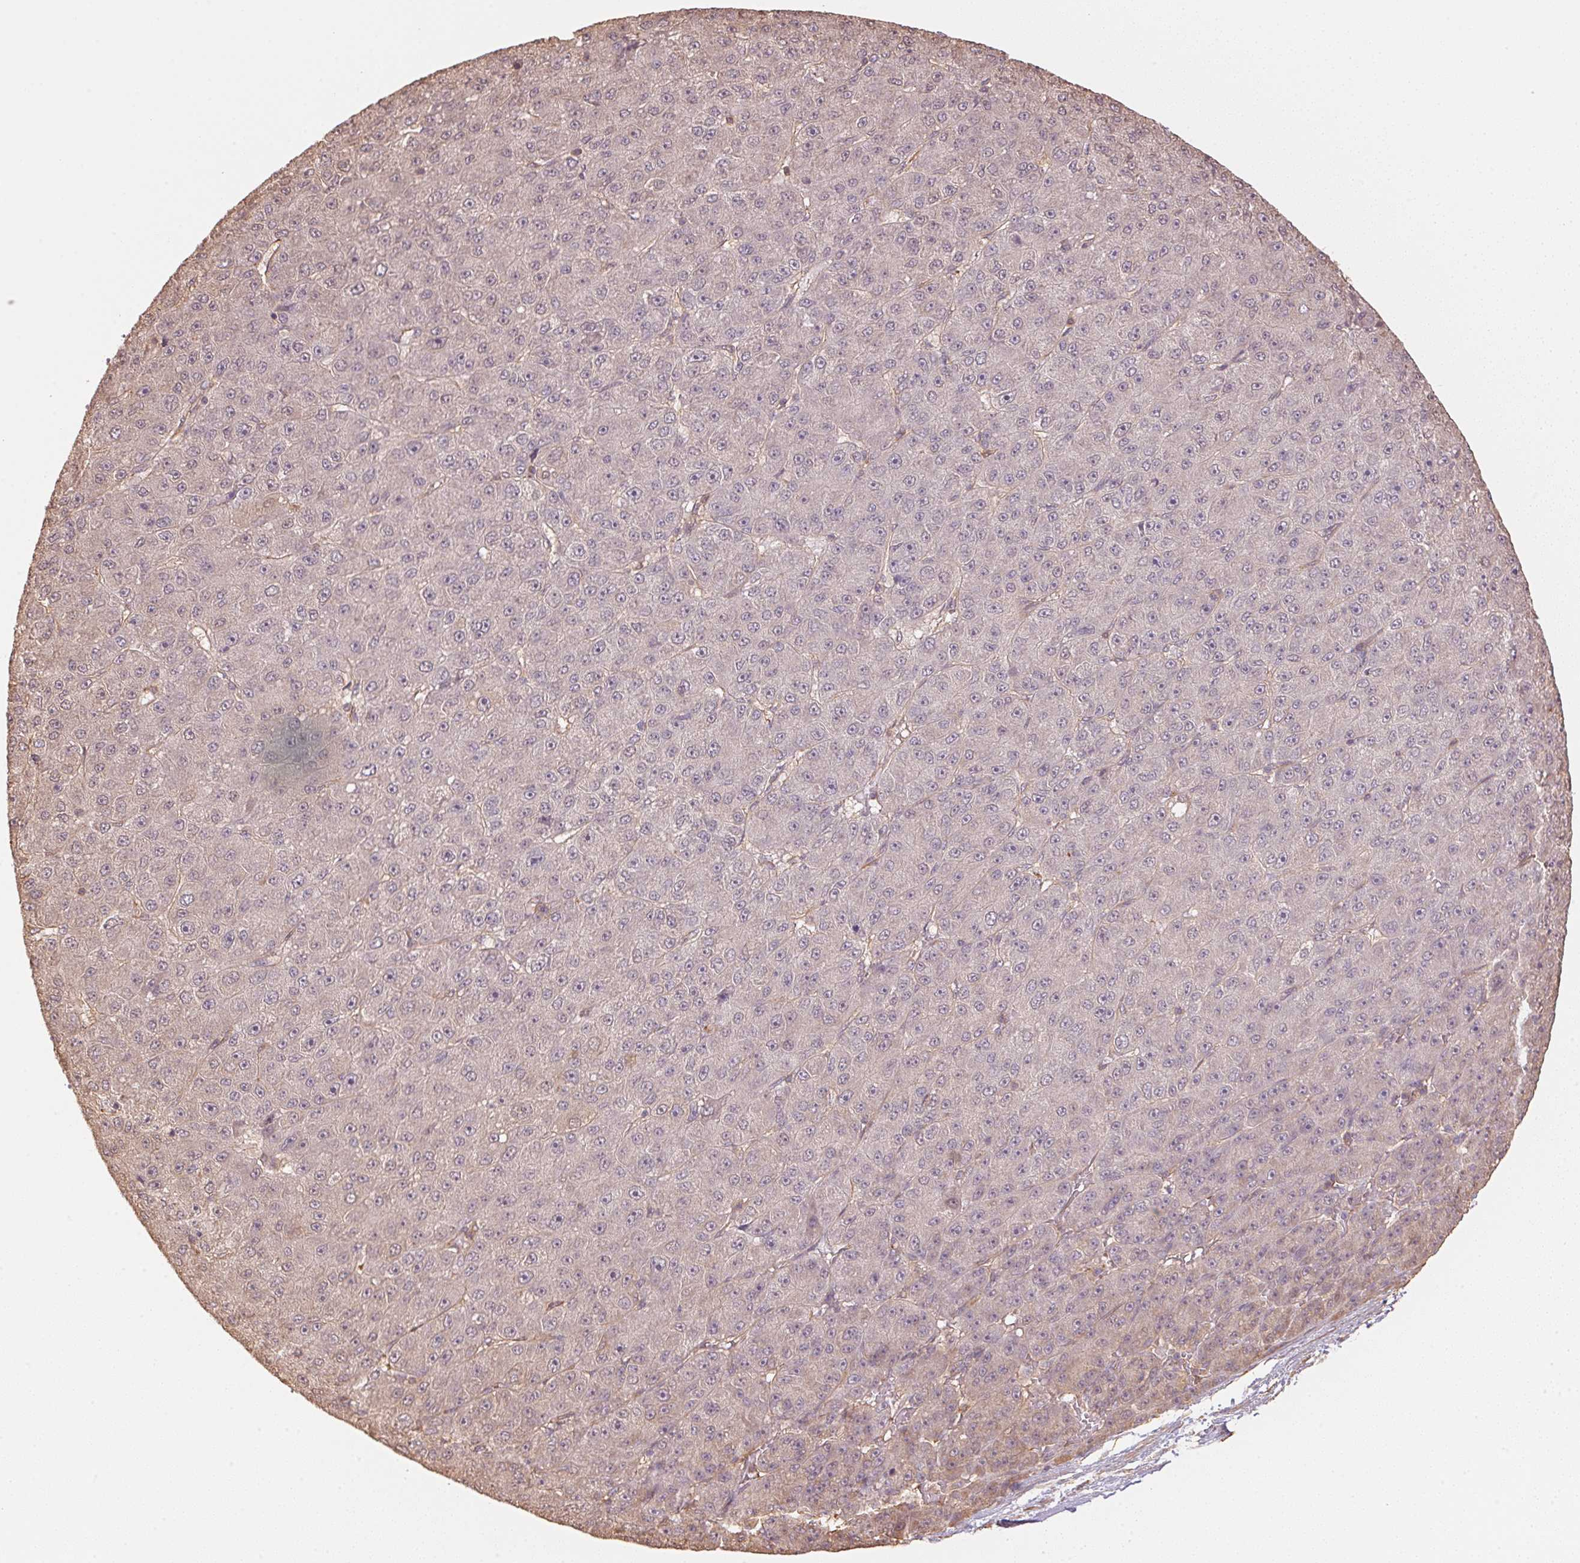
{"staining": {"intensity": "negative", "quantity": "none", "location": "none"}, "tissue": "liver cancer", "cell_type": "Tumor cells", "image_type": "cancer", "snomed": [{"axis": "morphology", "description": "Carcinoma, Hepatocellular, NOS"}, {"axis": "topography", "description": "Liver"}], "caption": "Image shows no significant protein positivity in tumor cells of liver cancer. The staining was performed using DAB (3,3'-diaminobenzidine) to visualize the protein expression in brown, while the nuclei were stained in blue with hematoxylin (Magnification: 20x).", "gene": "QDPR", "patient": {"sex": "male", "age": 67}}